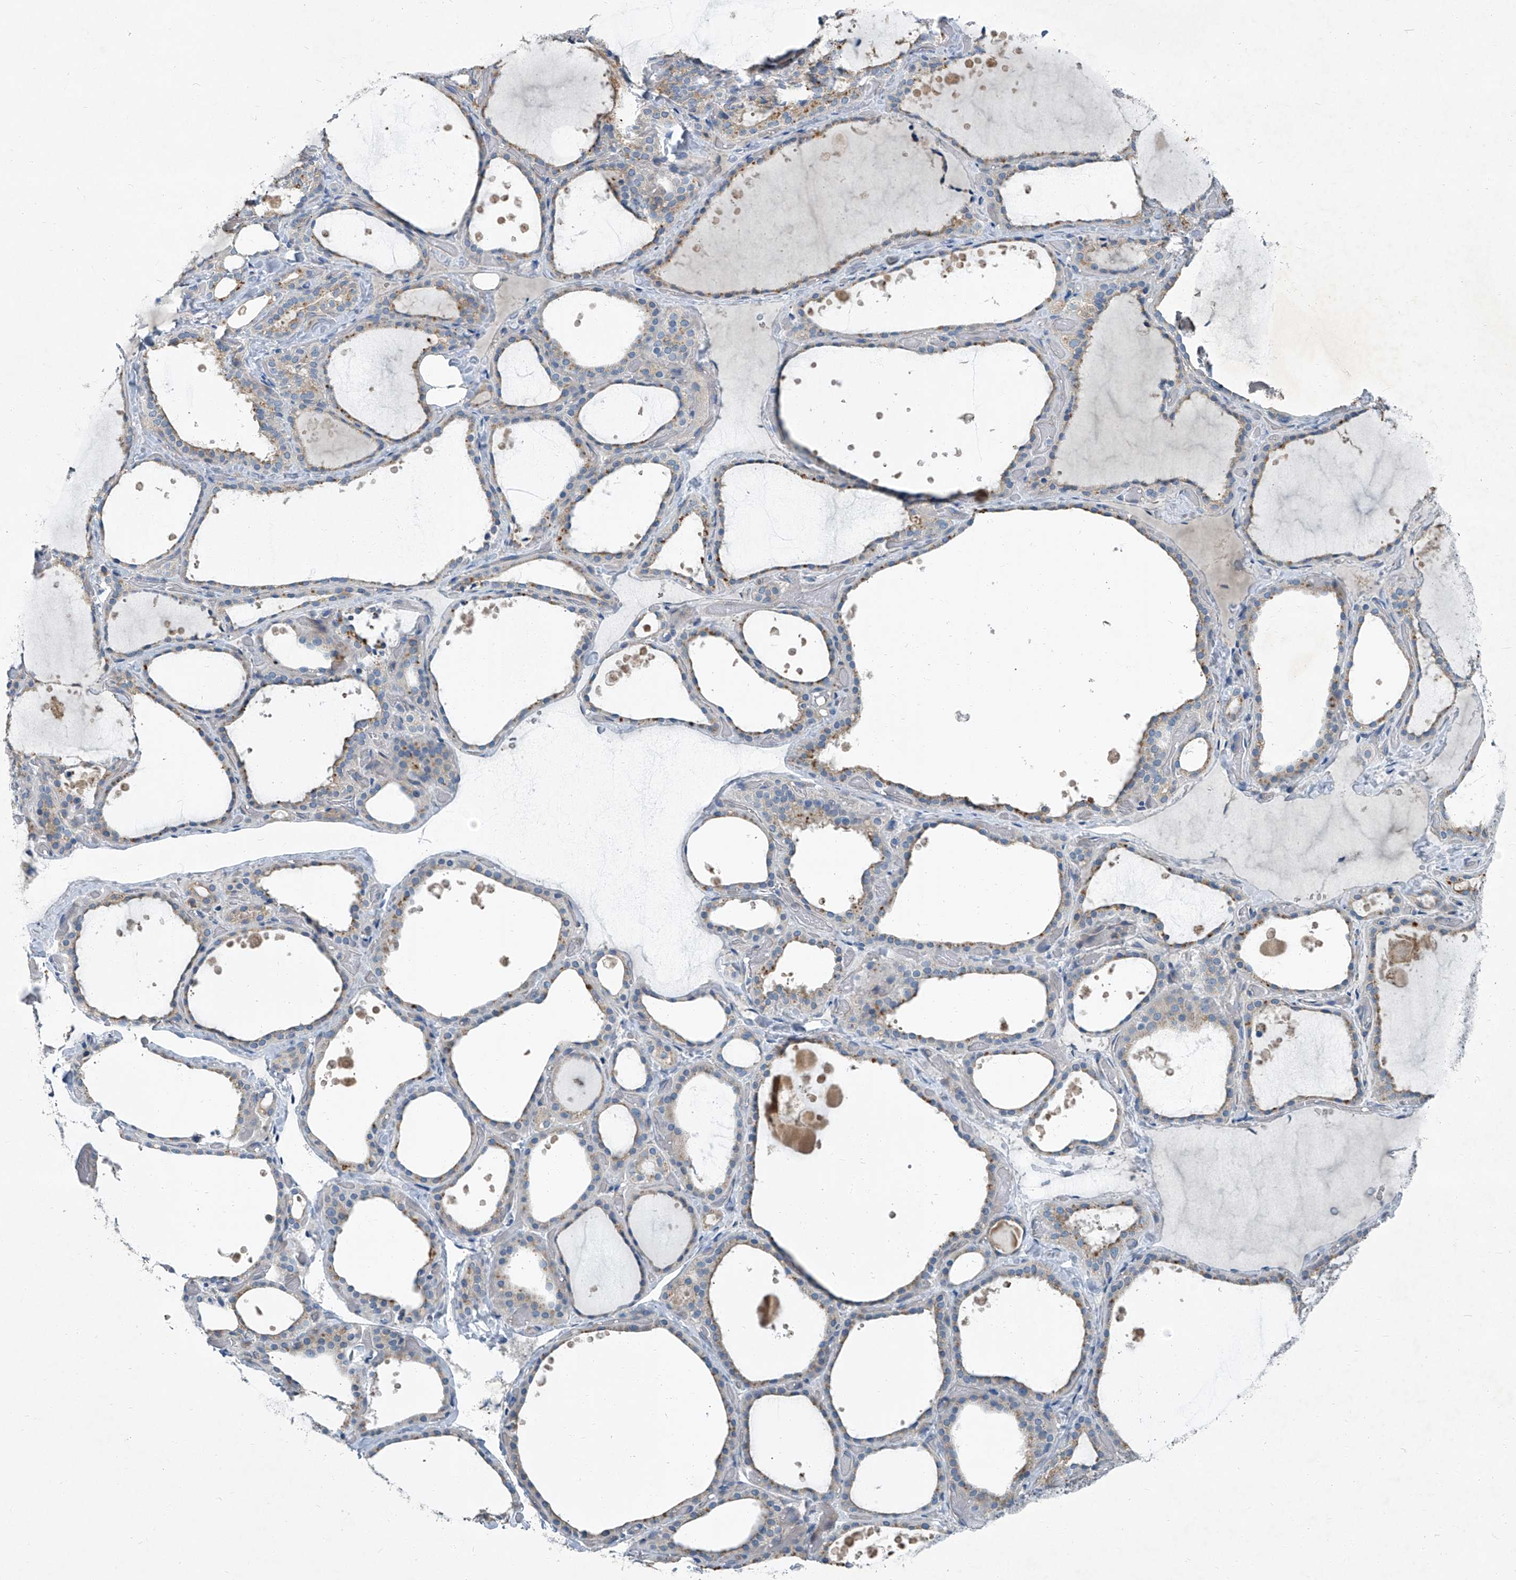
{"staining": {"intensity": "moderate", "quantity": "25%-75%", "location": "cytoplasmic/membranous"}, "tissue": "thyroid gland", "cell_type": "Glandular cells", "image_type": "normal", "snomed": [{"axis": "morphology", "description": "Normal tissue, NOS"}, {"axis": "topography", "description": "Thyroid gland"}], "caption": "This photomicrograph displays immunohistochemistry staining of unremarkable thyroid gland, with medium moderate cytoplasmic/membranous positivity in approximately 25%-75% of glandular cells.", "gene": "SLC26A11", "patient": {"sex": "female", "age": 44}}